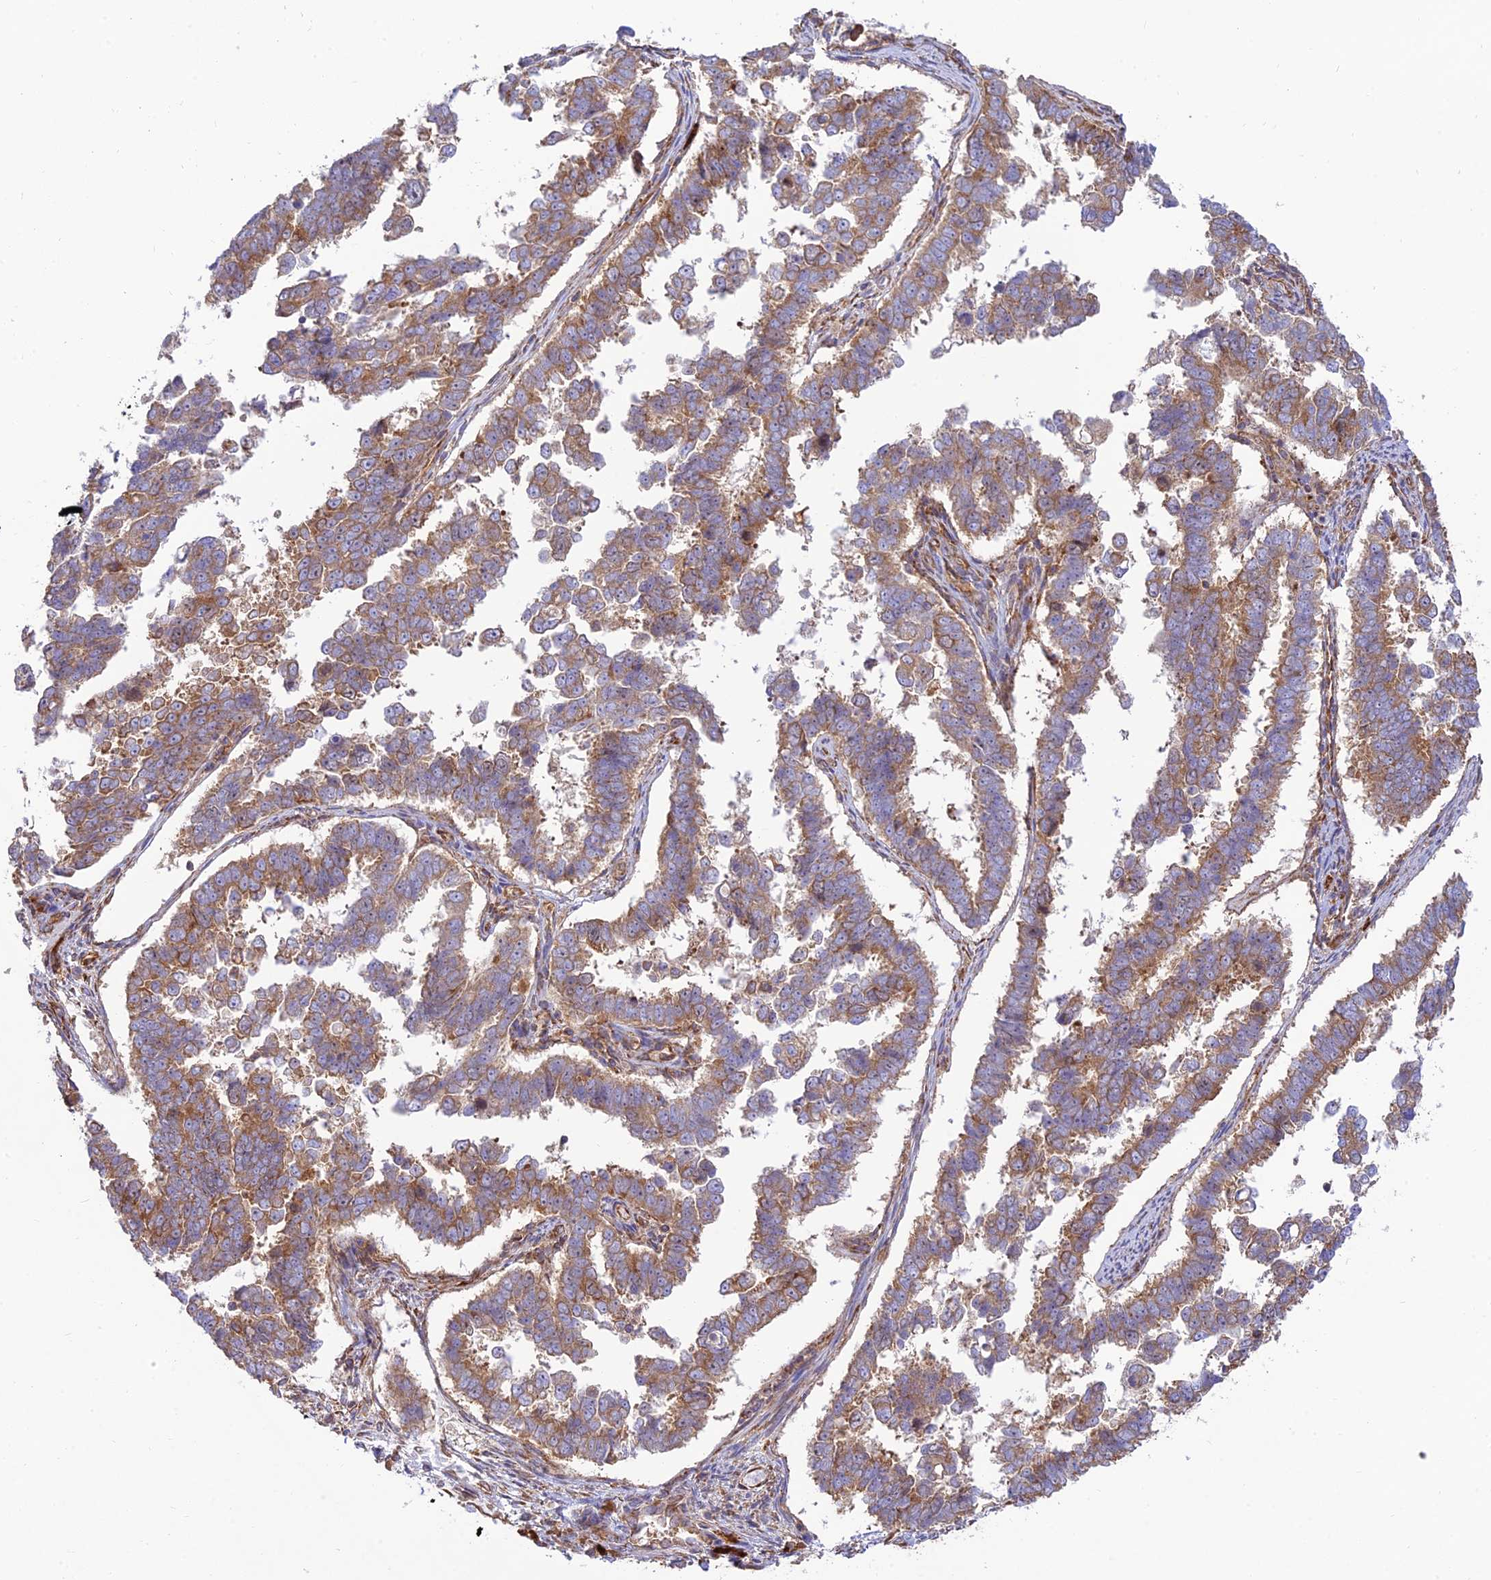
{"staining": {"intensity": "moderate", "quantity": ">75%", "location": "cytoplasmic/membranous"}, "tissue": "endometrial cancer", "cell_type": "Tumor cells", "image_type": "cancer", "snomed": [{"axis": "morphology", "description": "Adenocarcinoma, NOS"}, {"axis": "topography", "description": "Endometrium"}], "caption": "This is an image of IHC staining of endometrial adenocarcinoma, which shows moderate positivity in the cytoplasmic/membranous of tumor cells.", "gene": "PIMREG", "patient": {"sex": "female", "age": 75}}